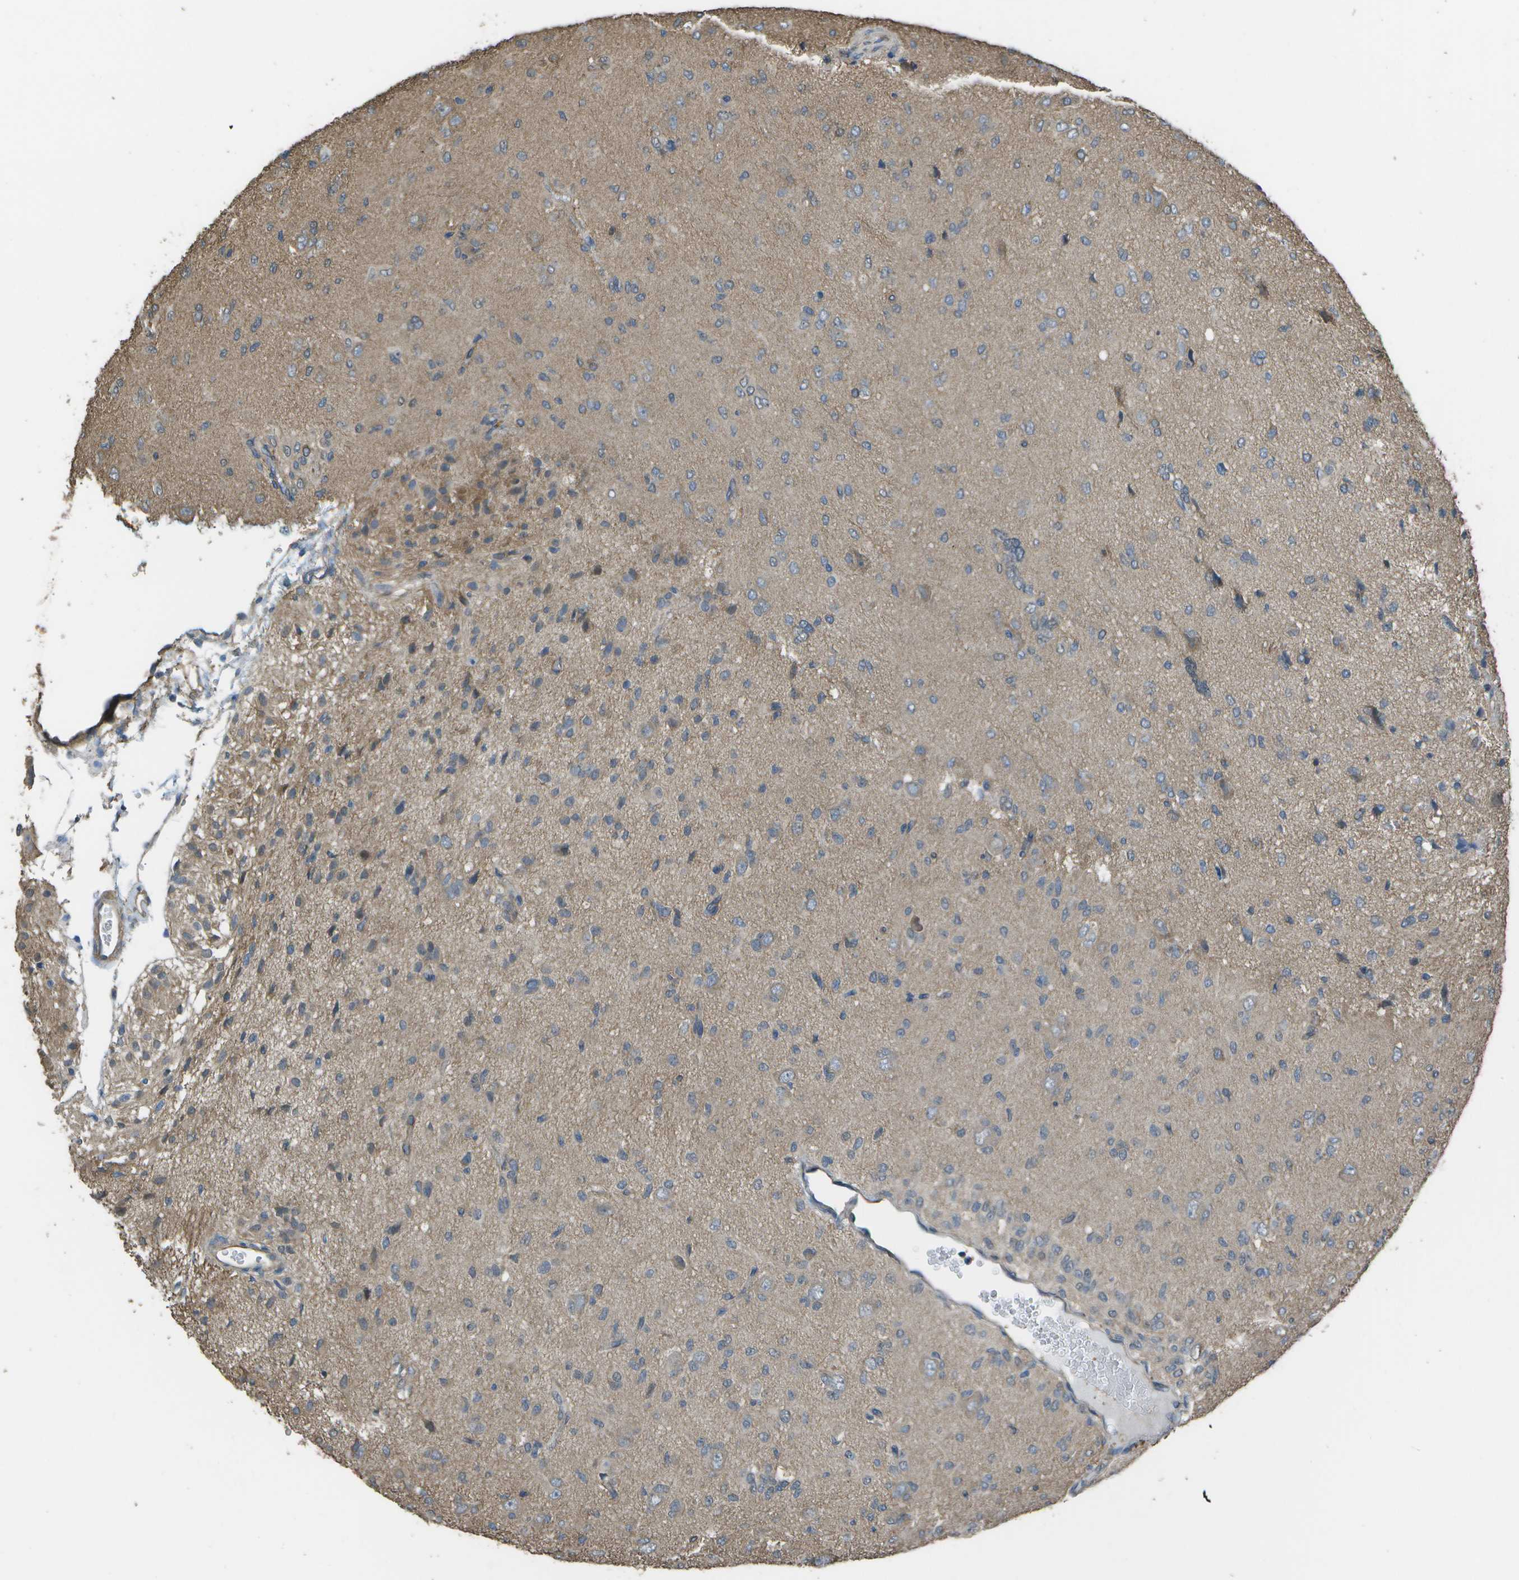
{"staining": {"intensity": "negative", "quantity": "none", "location": "none"}, "tissue": "glioma", "cell_type": "Tumor cells", "image_type": "cancer", "snomed": [{"axis": "morphology", "description": "Glioma, malignant, High grade"}, {"axis": "topography", "description": "Brain"}], "caption": "An immunohistochemistry photomicrograph of malignant glioma (high-grade) is shown. There is no staining in tumor cells of malignant glioma (high-grade).", "gene": "CLNS1A", "patient": {"sex": "female", "age": 59}}